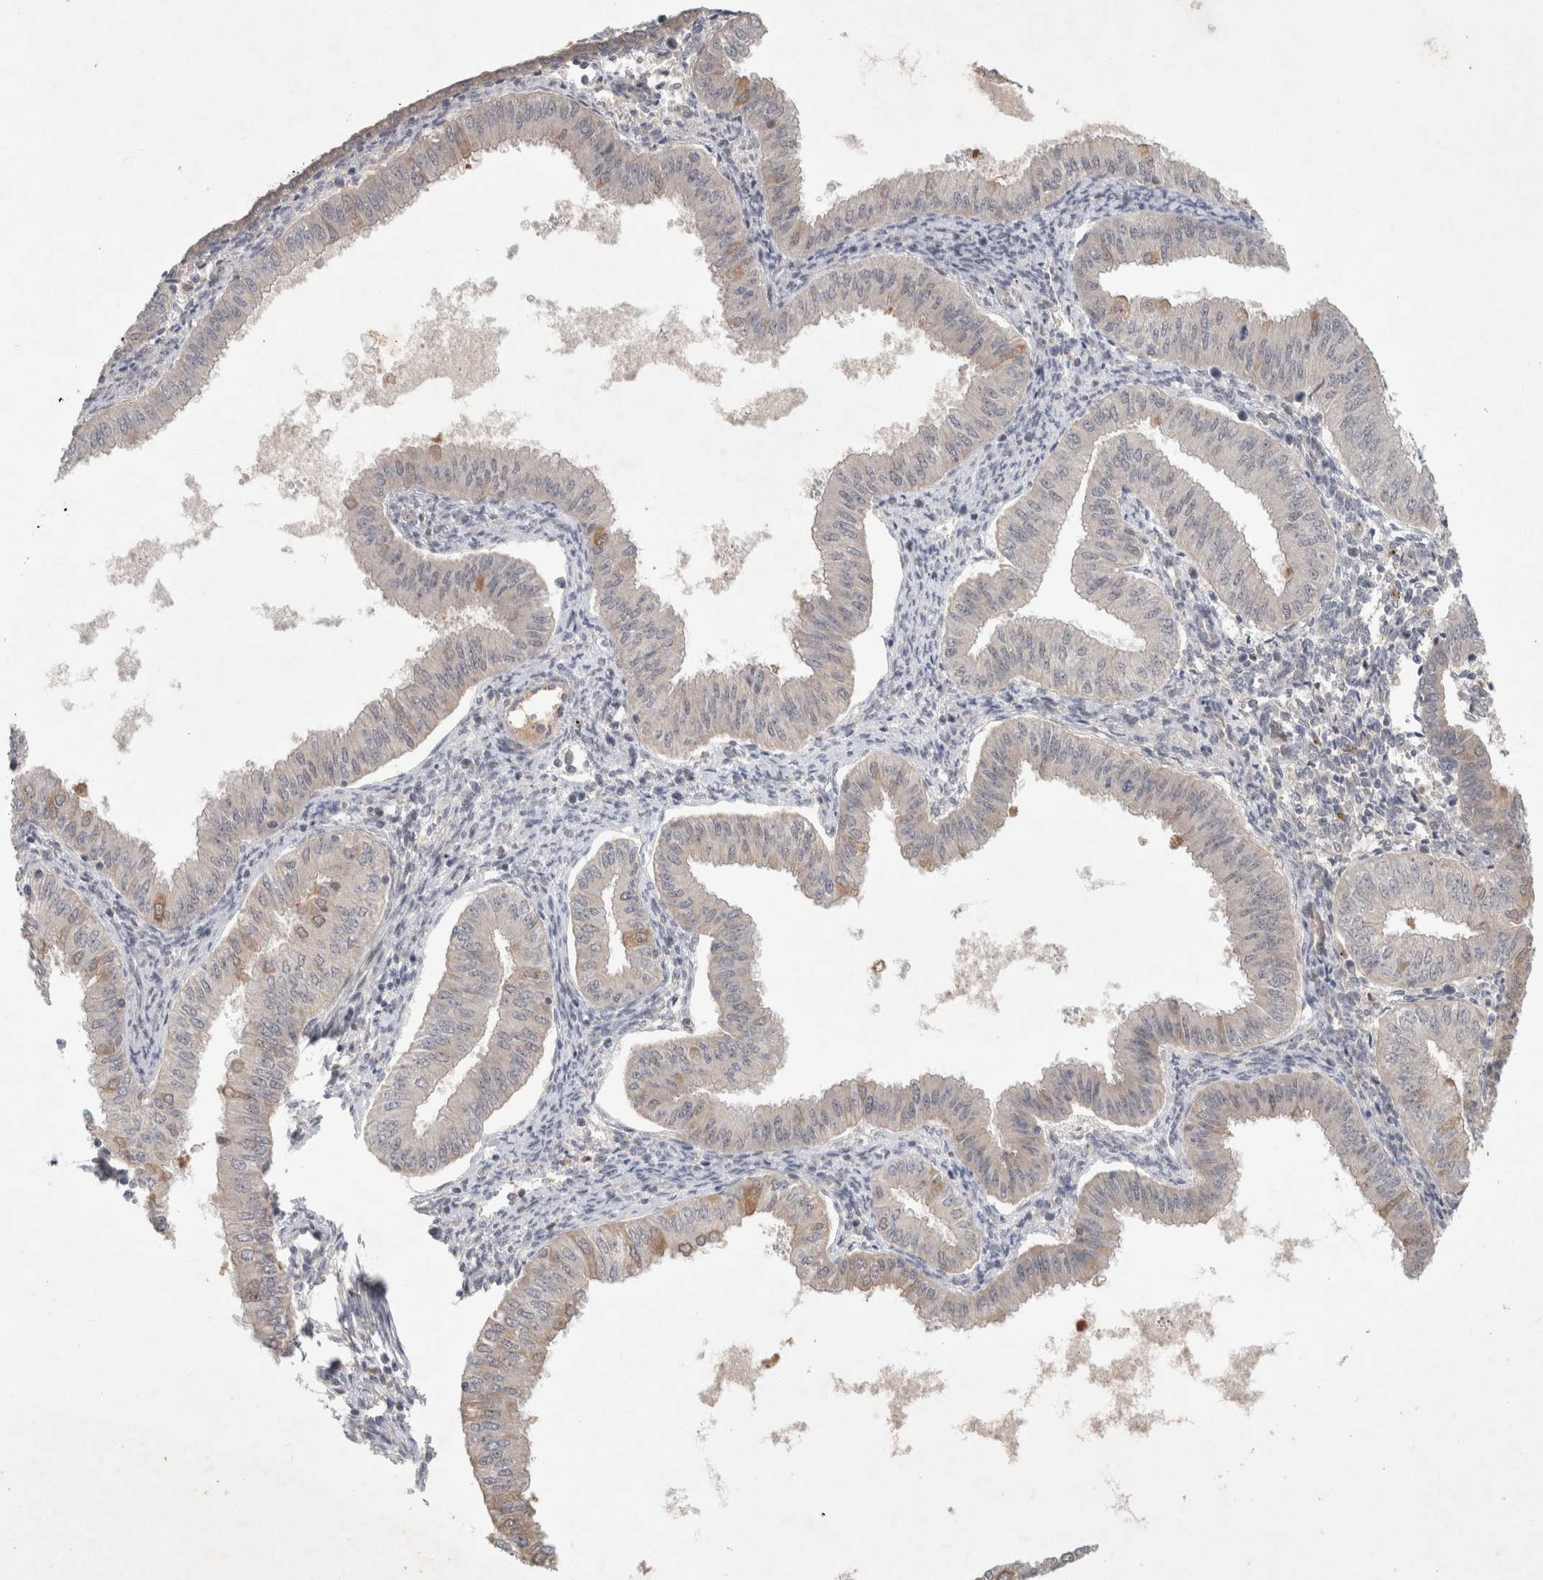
{"staining": {"intensity": "weak", "quantity": "<25%", "location": "cytoplasmic/membranous"}, "tissue": "endometrial cancer", "cell_type": "Tumor cells", "image_type": "cancer", "snomed": [{"axis": "morphology", "description": "Normal tissue, NOS"}, {"axis": "morphology", "description": "Adenocarcinoma, NOS"}, {"axis": "topography", "description": "Endometrium"}], "caption": "Endometrial adenocarcinoma was stained to show a protein in brown. There is no significant expression in tumor cells.", "gene": "RASAL2", "patient": {"sex": "female", "age": 53}}